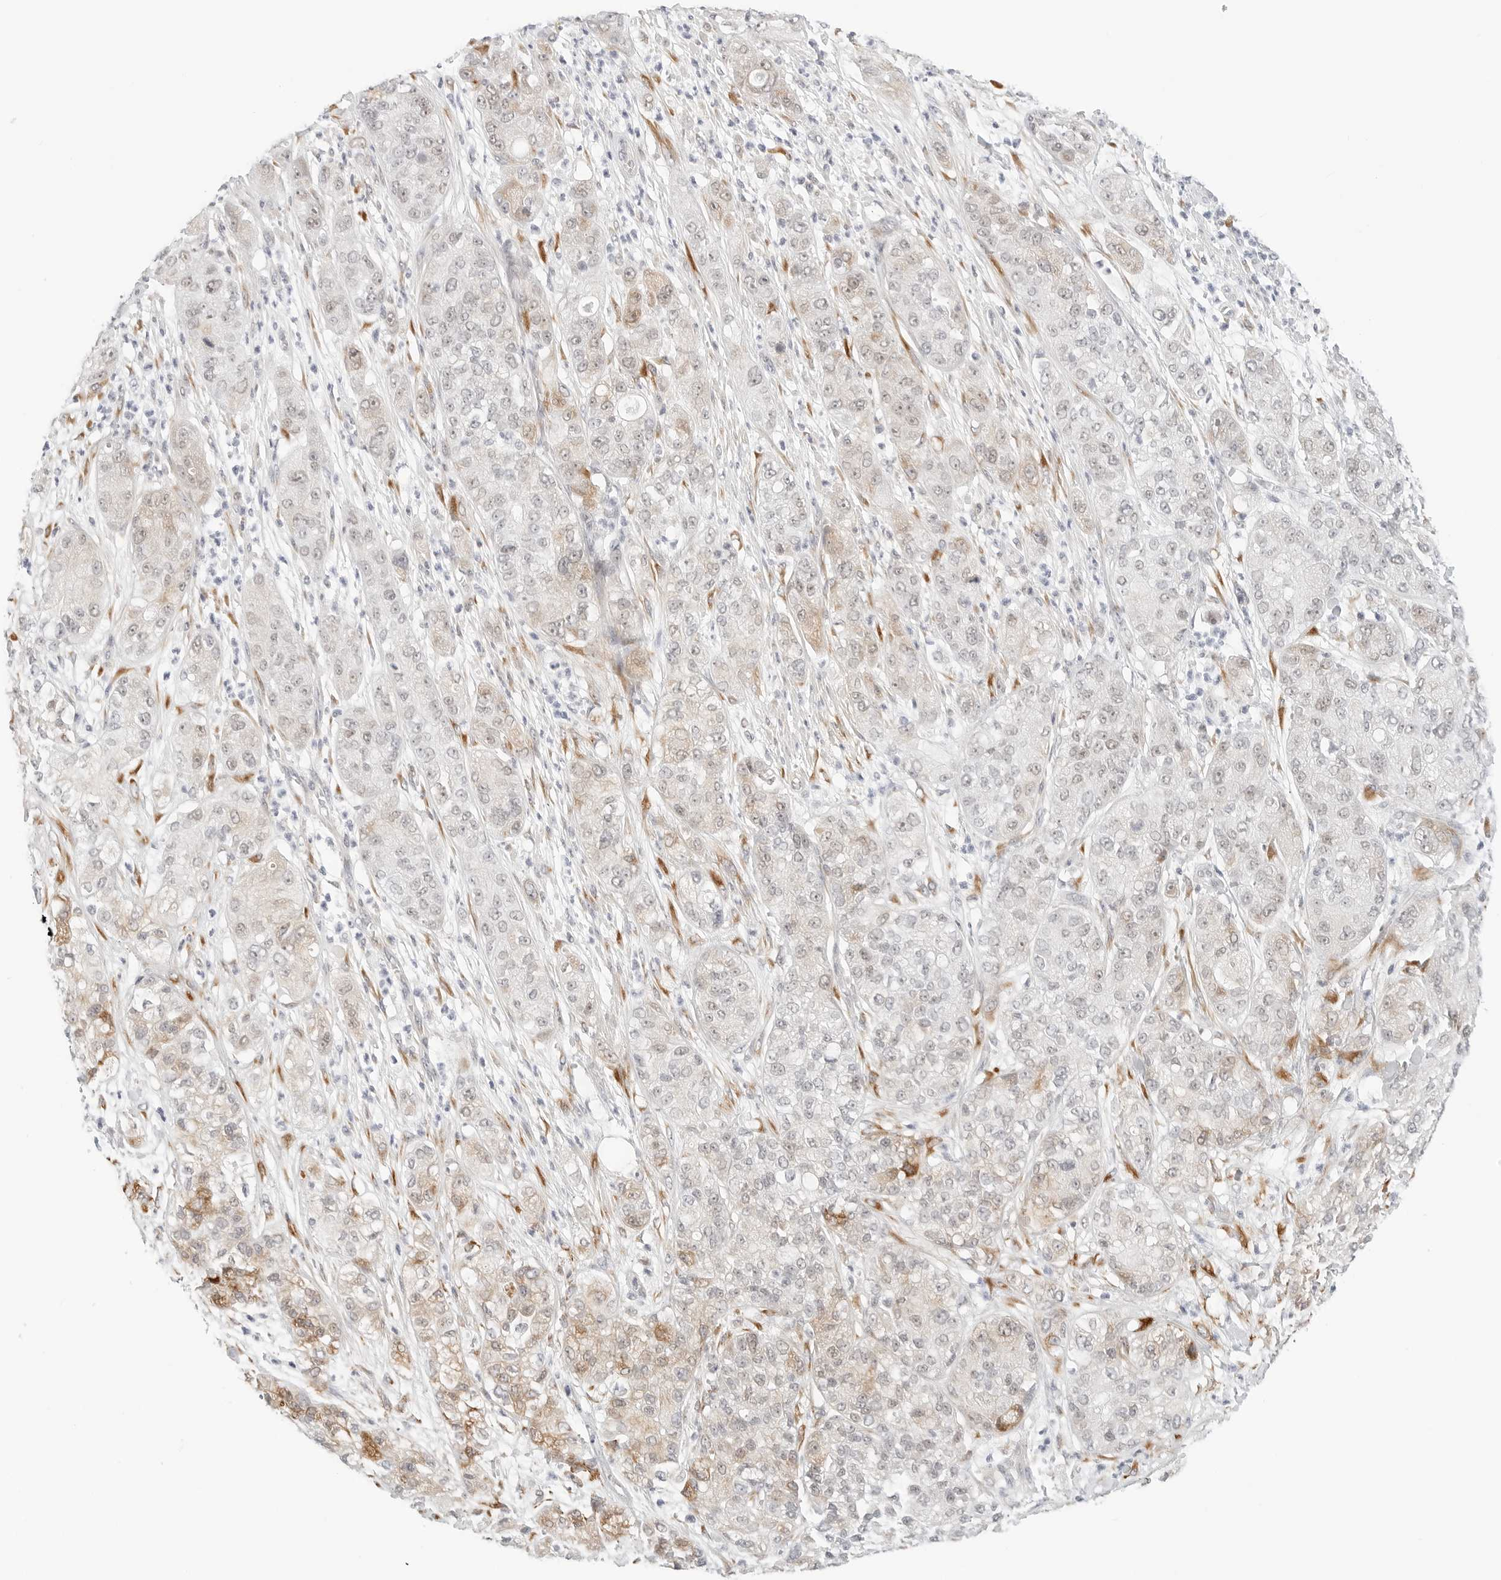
{"staining": {"intensity": "moderate", "quantity": "<25%", "location": "cytoplasmic/membranous"}, "tissue": "pancreatic cancer", "cell_type": "Tumor cells", "image_type": "cancer", "snomed": [{"axis": "morphology", "description": "Adenocarcinoma, NOS"}, {"axis": "topography", "description": "Pancreas"}], "caption": "Adenocarcinoma (pancreatic) tissue reveals moderate cytoplasmic/membranous positivity in approximately <25% of tumor cells (IHC, brightfield microscopy, high magnification).", "gene": "TSEN2", "patient": {"sex": "female", "age": 78}}